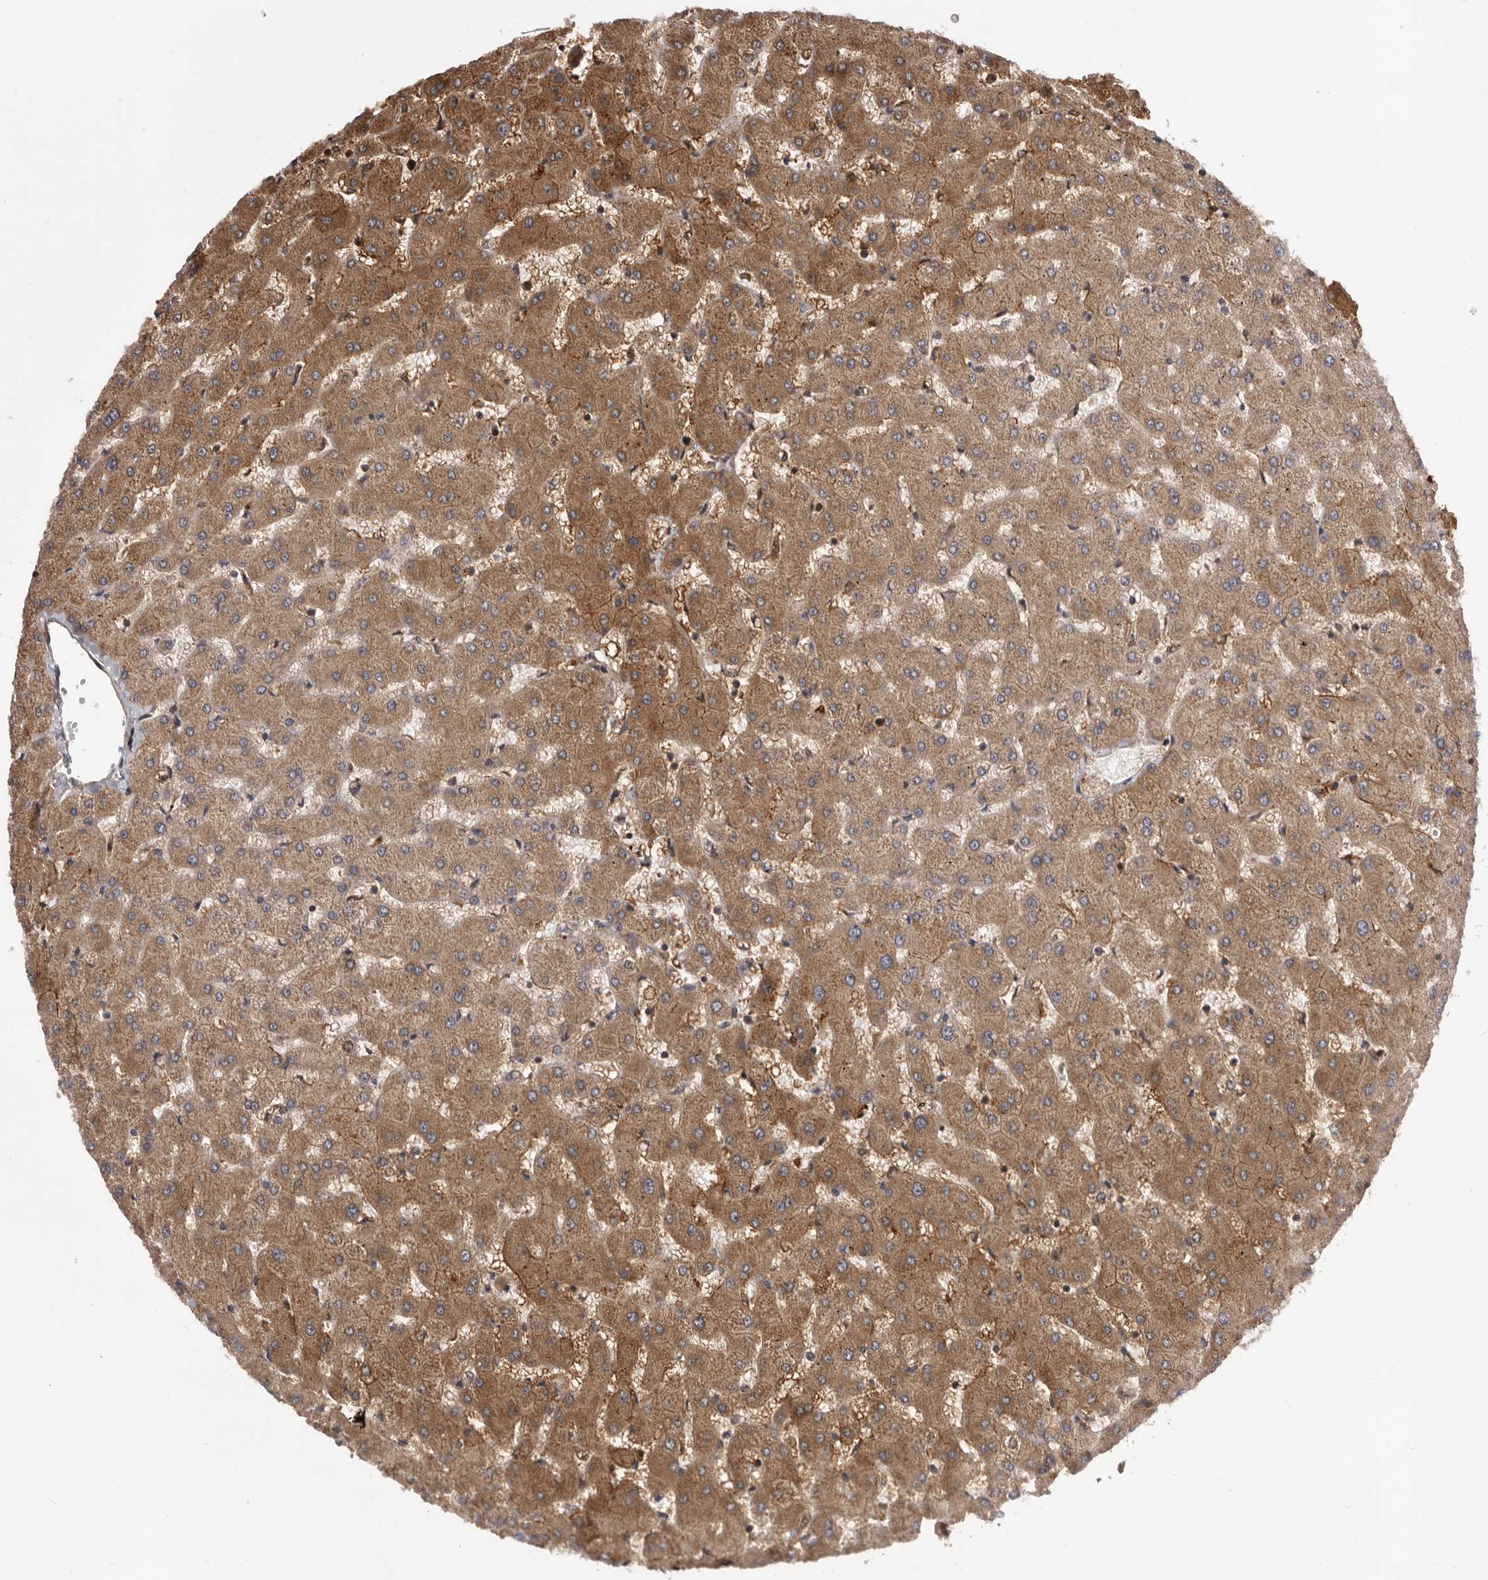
{"staining": {"intensity": "moderate", "quantity": "<25%", "location": "cytoplasmic/membranous"}, "tissue": "liver", "cell_type": "Cholangiocytes", "image_type": "normal", "snomed": [{"axis": "morphology", "description": "Normal tissue, NOS"}, {"axis": "topography", "description": "Liver"}], "caption": "IHC of unremarkable liver displays low levels of moderate cytoplasmic/membranous expression in approximately <25% of cholangiocytes.", "gene": "ADAMTS2", "patient": {"sex": "female", "age": 63}}